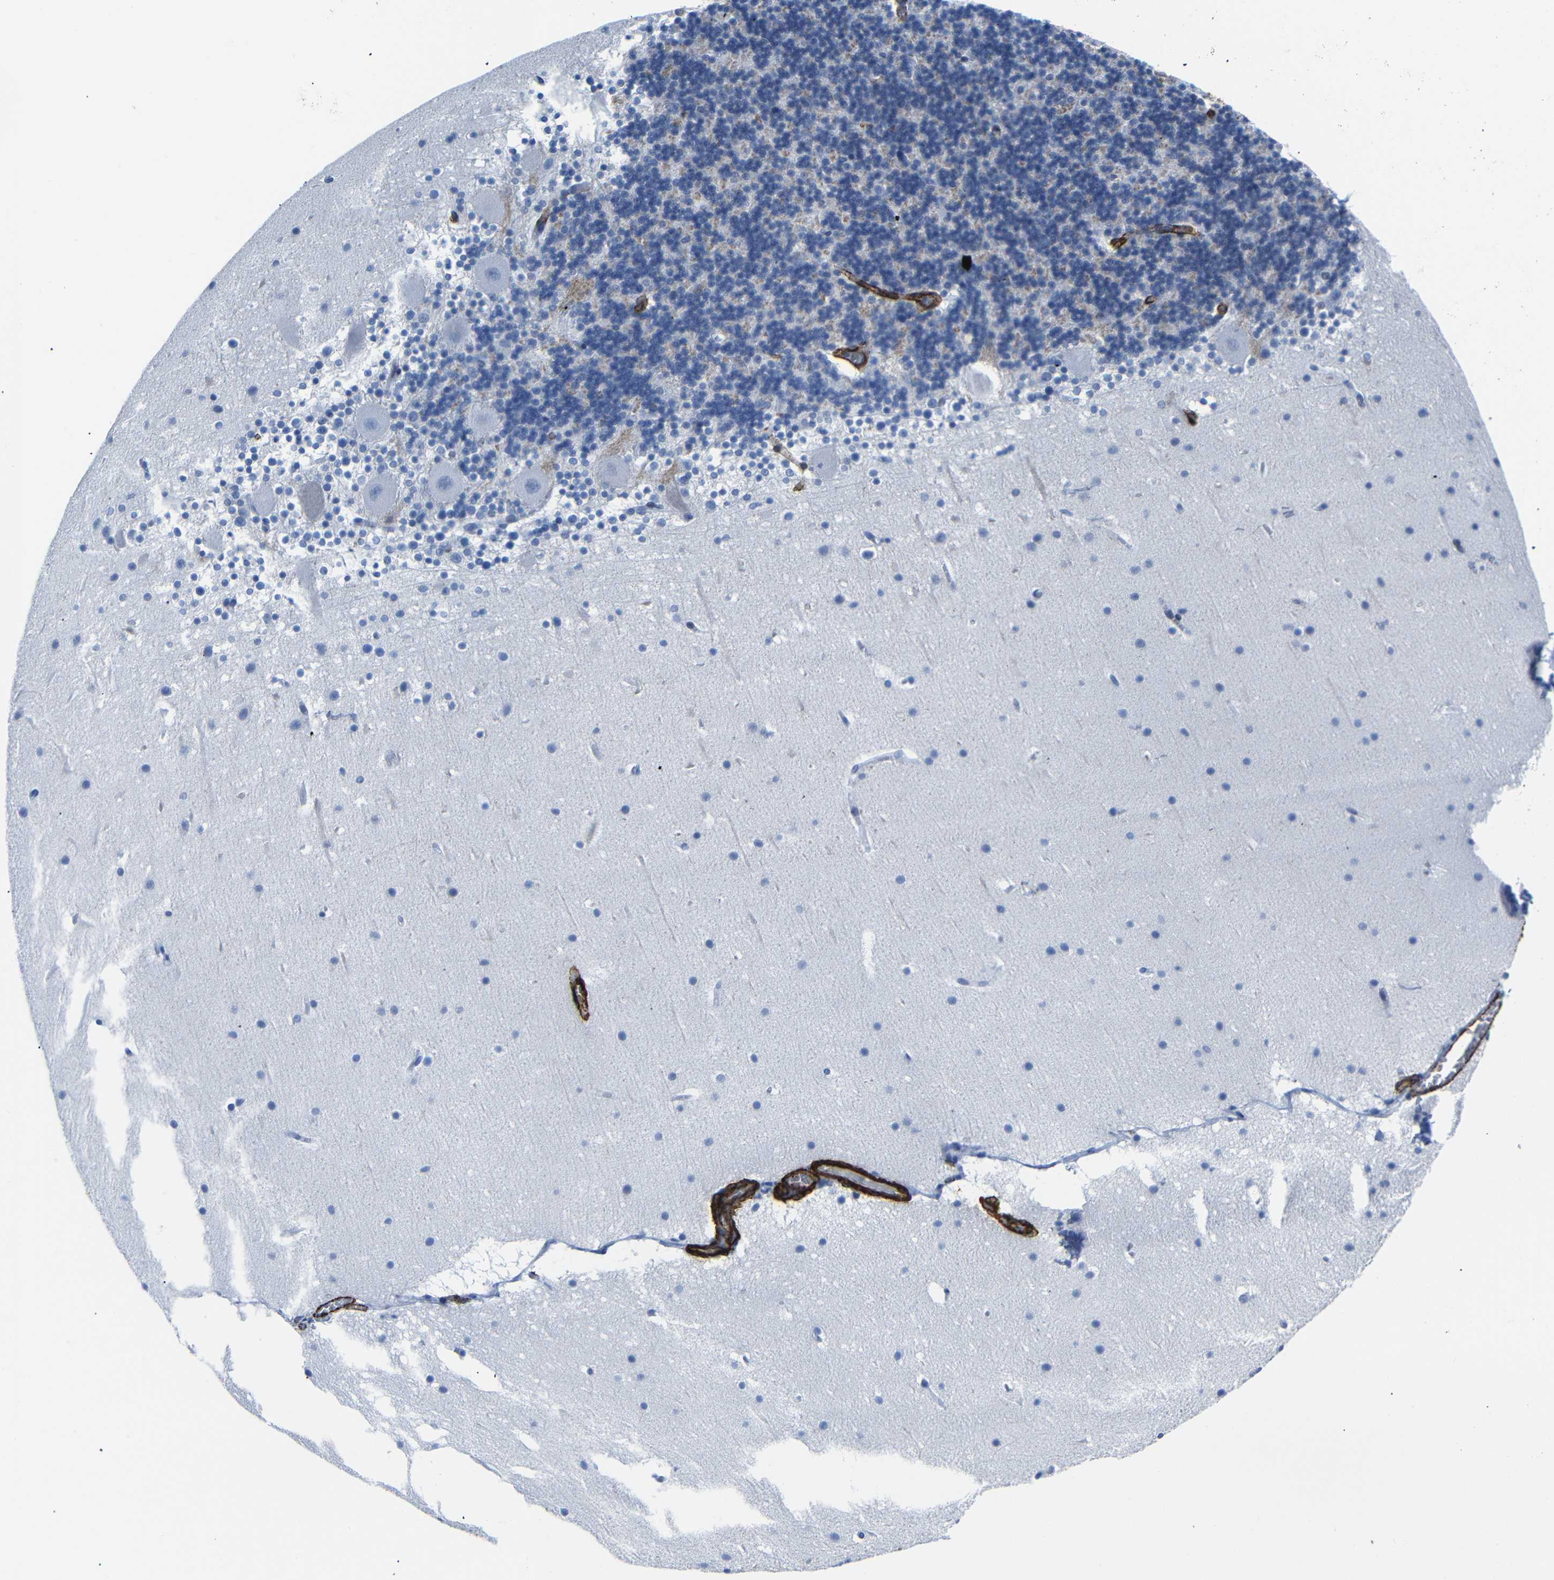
{"staining": {"intensity": "negative", "quantity": "none", "location": "none"}, "tissue": "cerebellum", "cell_type": "Cells in granular layer", "image_type": "normal", "snomed": [{"axis": "morphology", "description": "Normal tissue, NOS"}, {"axis": "topography", "description": "Cerebellum"}], "caption": "An IHC micrograph of benign cerebellum is shown. There is no staining in cells in granular layer of cerebellum. (DAB immunohistochemistry, high magnification).", "gene": "ACTA2", "patient": {"sex": "male", "age": 45}}